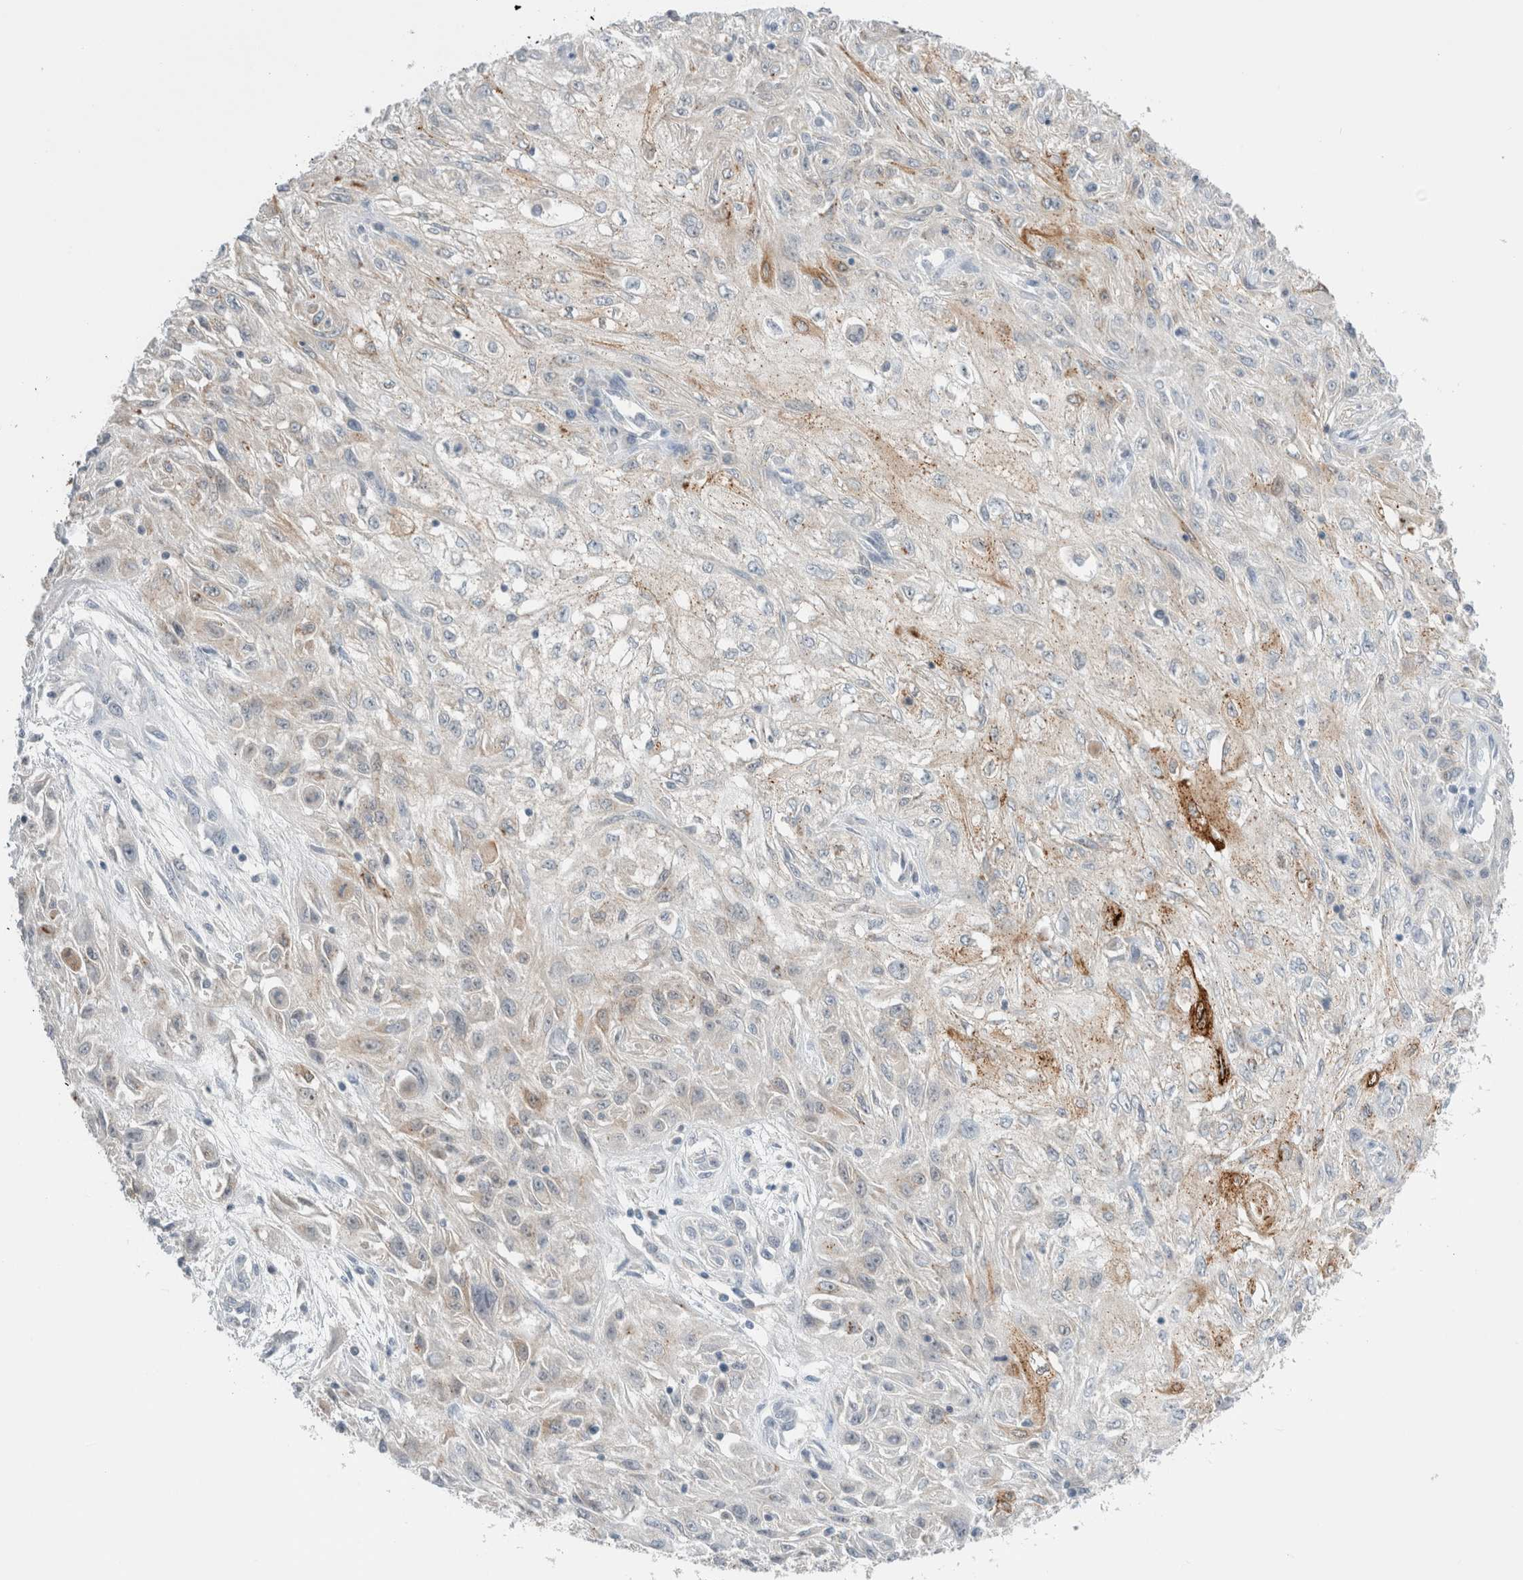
{"staining": {"intensity": "moderate", "quantity": "<25%", "location": "cytoplasmic/membranous"}, "tissue": "skin cancer", "cell_type": "Tumor cells", "image_type": "cancer", "snomed": [{"axis": "morphology", "description": "Squamous cell carcinoma, NOS"}, {"axis": "morphology", "description": "Squamous cell carcinoma, metastatic, NOS"}, {"axis": "topography", "description": "Skin"}, {"axis": "topography", "description": "Lymph node"}], "caption": "Immunohistochemistry photomicrograph of neoplastic tissue: human skin metastatic squamous cell carcinoma stained using immunohistochemistry (IHC) shows low levels of moderate protein expression localized specifically in the cytoplasmic/membranous of tumor cells, appearing as a cytoplasmic/membranous brown color.", "gene": "SDR16C5", "patient": {"sex": "male", "age": 75}}